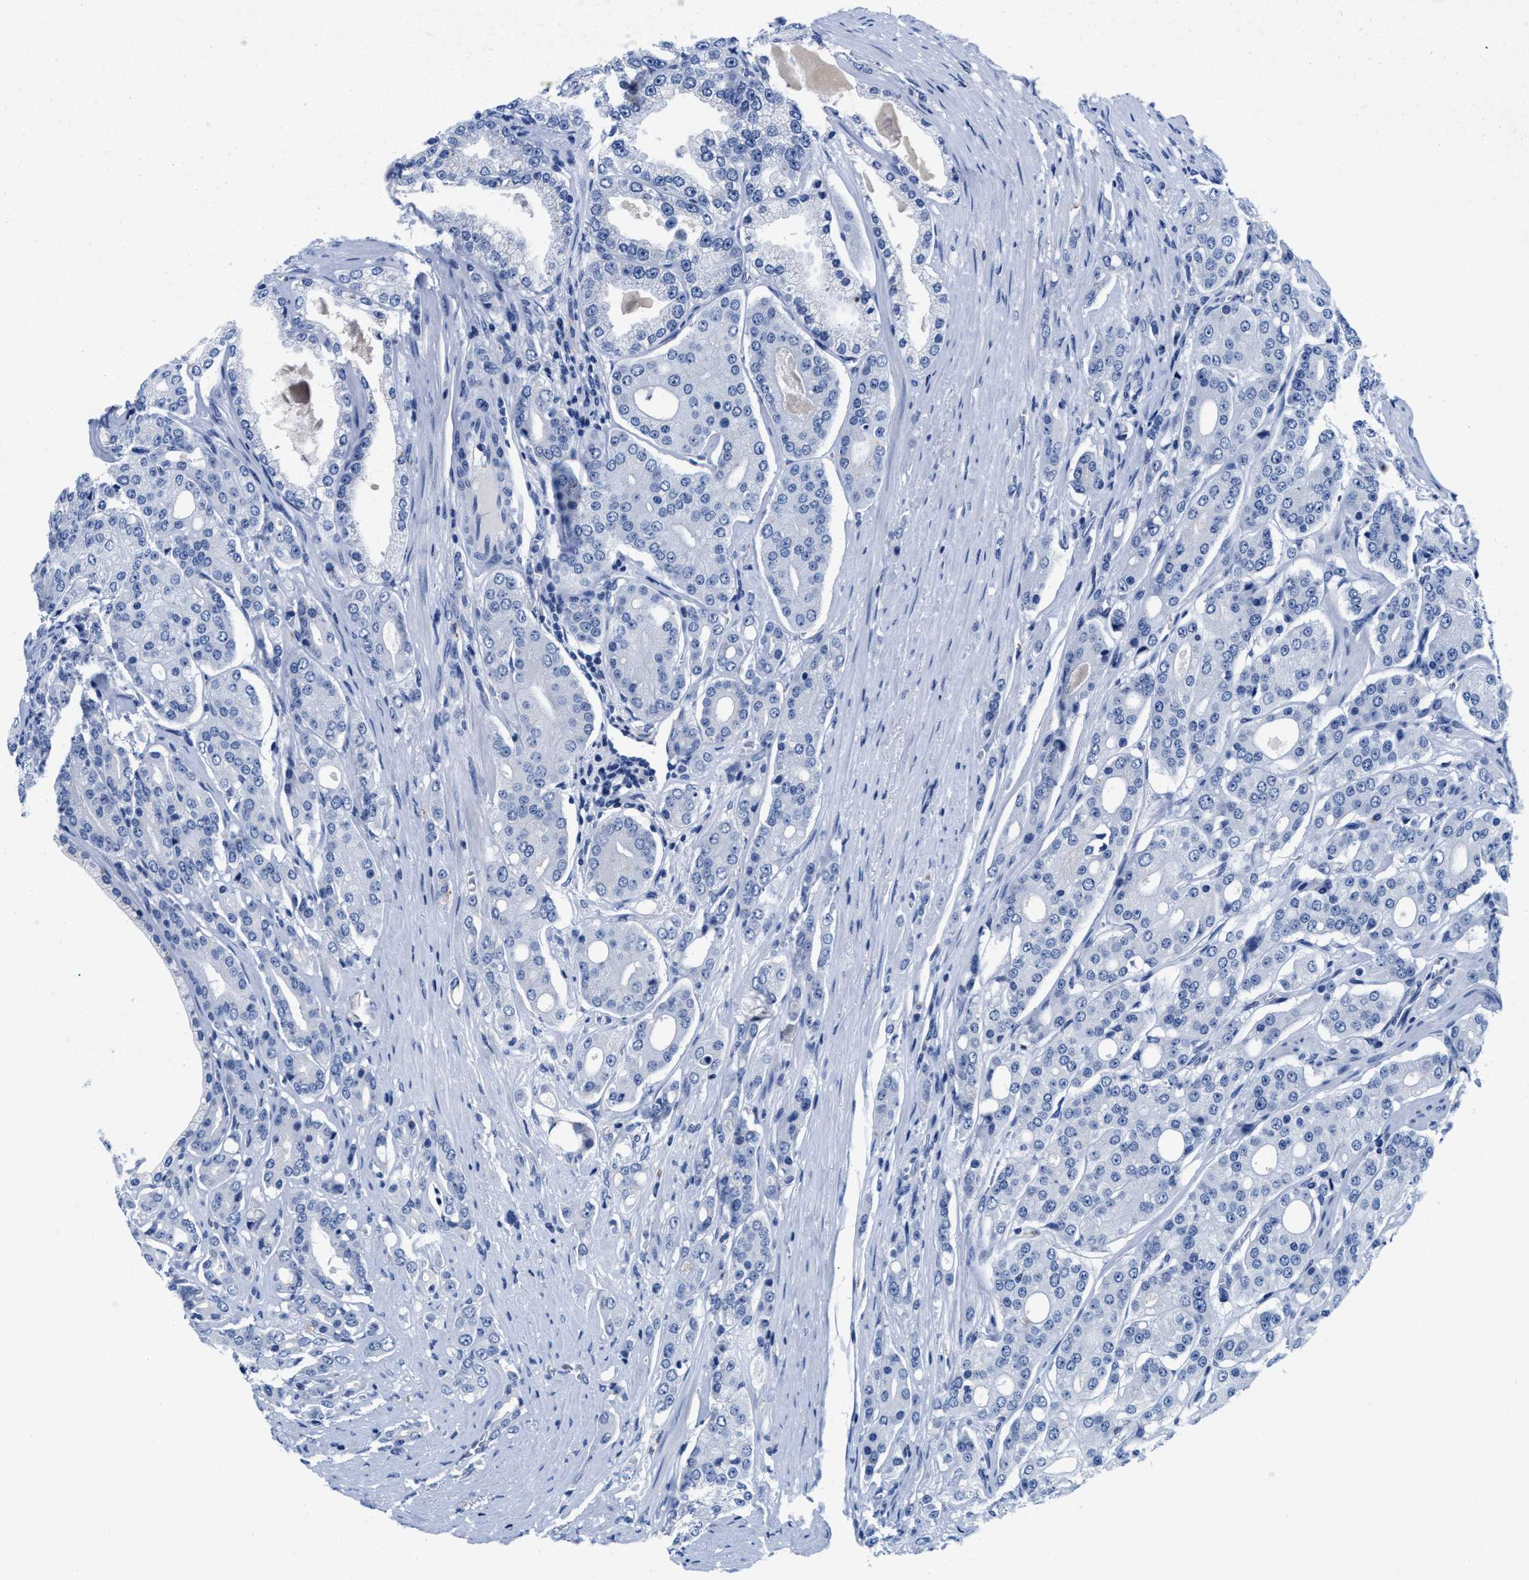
{"staining": {"intensity": "negative", "quantity": "none", "location": "none"}, "tissue": "prostate cancer", "cell_type": "Tumor cells", "image_type": "cancer", "snomed": [{"axis": "morphology", "description": "Adenocarcinoma, High grade"}, {"axis": "topography", "description": "Prostate"}], "caption": "Human prostate cancer (high-grade adenocarcinoma) stained for a protein using immunohistochemistry (IHC) displays no expression in tumor cells.", "gene": "TTC3", "patient": {"sex": "male", "age": 71}}